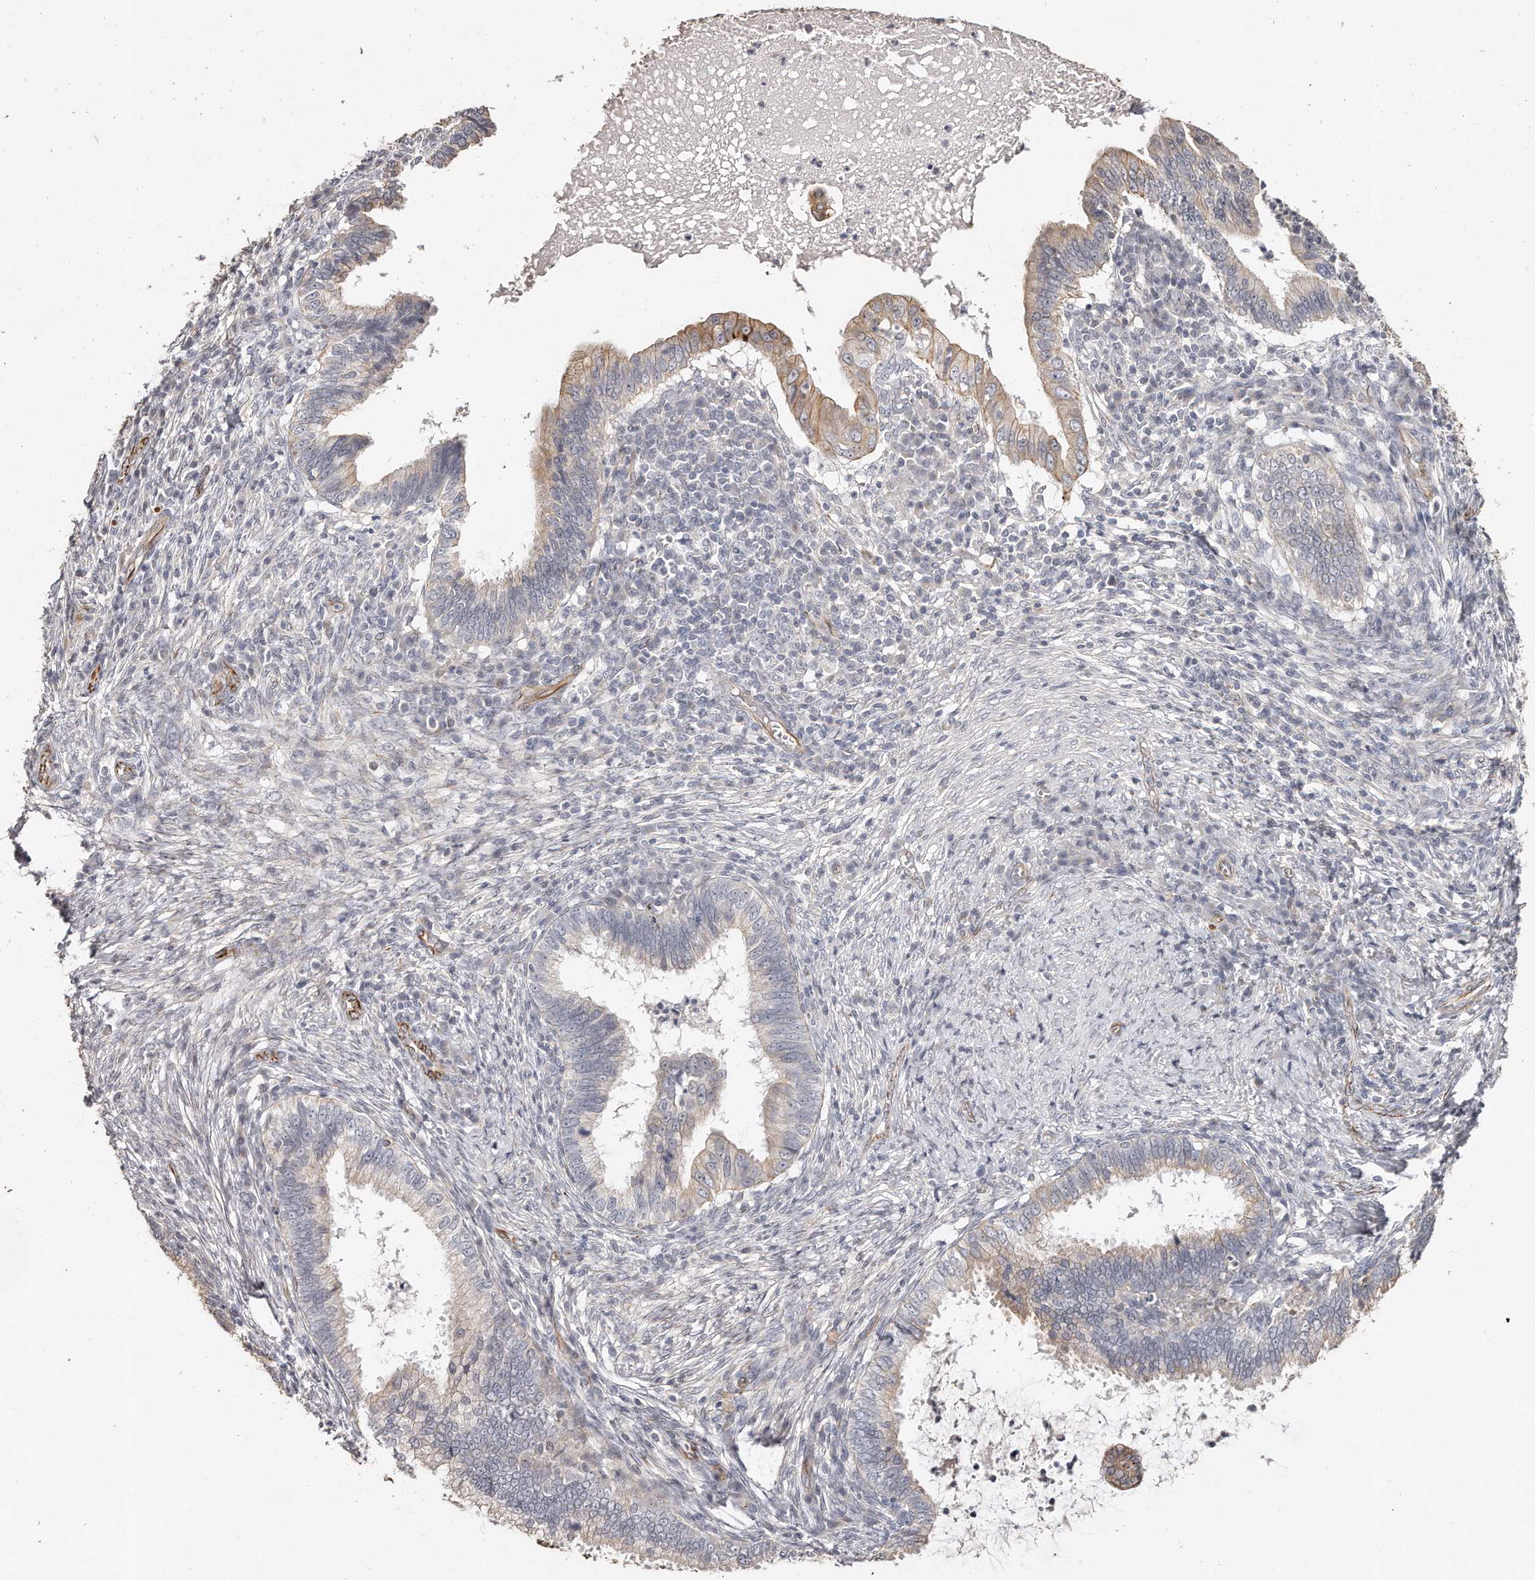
{"staining": {"intensity": "weak", "quantity": ">75%", "location": "cytoplasmic/membranous"}, "tissue": "cervical cancer", "cell_type": "Tumor cells", "image_type": "cancer", "snomed": [{"axis": "morphology", "description": "Adenocarcinoma, NOS"}, {"axis": "topography", "description": "Cervix"}], "caption": "Cervical cancer (adenocarcinoma) was stained to show a protein in brown. There is low levels of weak cytoplasmic/membranous expression in approximately >75% of tumor cells.", "gene": "ZYG11A", "patient": {"sex": "female", "age": 36}}